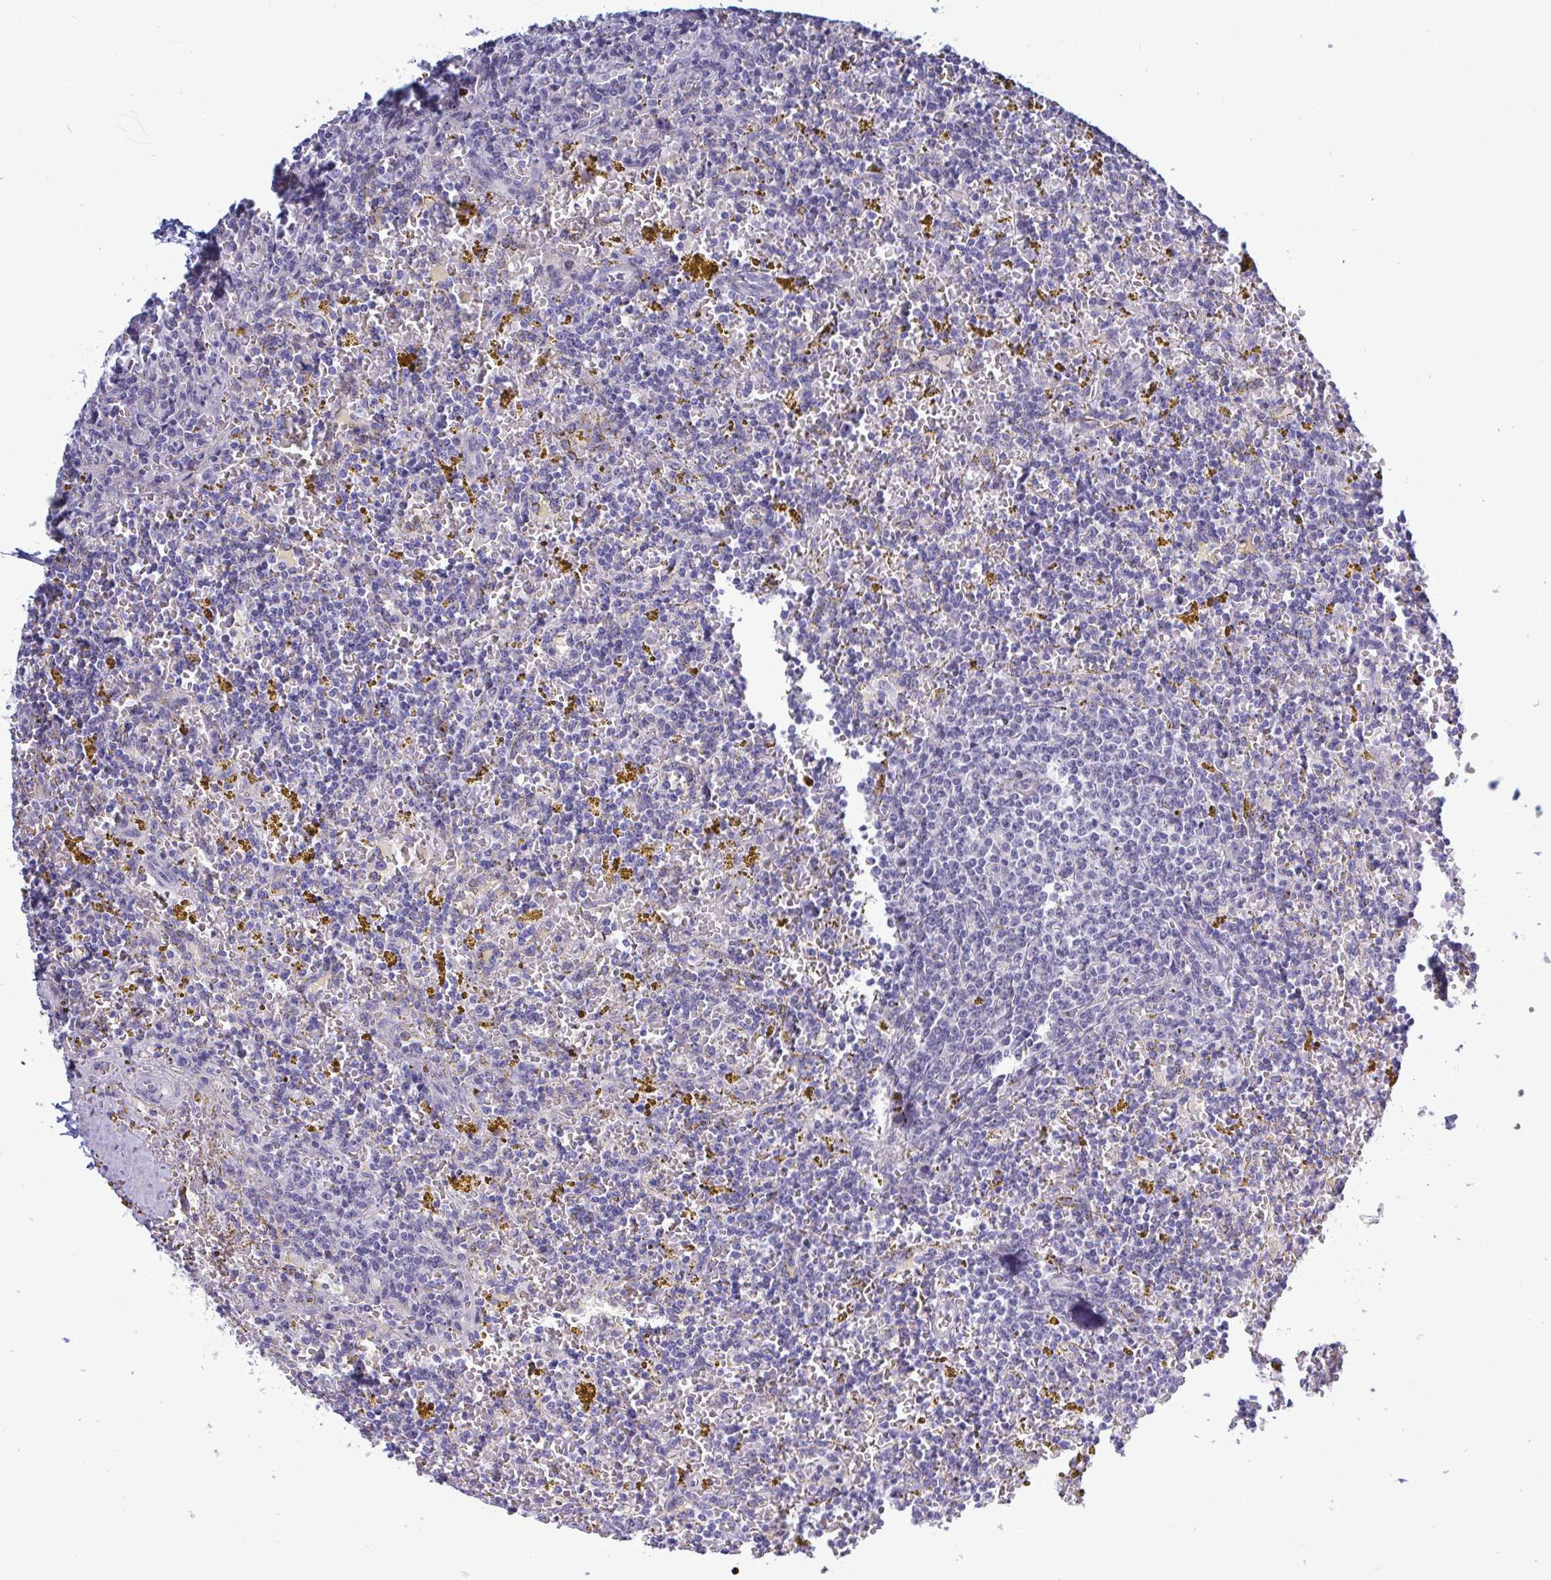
{"staining": {"intensity": "negative", "quantity": "none", "location": "none"}, "tissue": "lymphoma", "cell_type": "Tumor cells", "image_type": "cancer", "snomed": [{"axis": "morphology", "description": "Malignant lymphoma, non-Hodgkin's type, Low grade"}, {"axis": "topography", "description": "Spleen"}, {"axis": "topography", "description": "Lymph node"}], "caption": "DAB immunohistochemical staining of human lymphoma exhibits no significant positivity in tumor cells. The staining is performed using DAB brown chromogen with nuclei counter-stained in using hematoxylin.", "gene": "TCEAL8", "patient": {"sex": "female", "age": 66}}